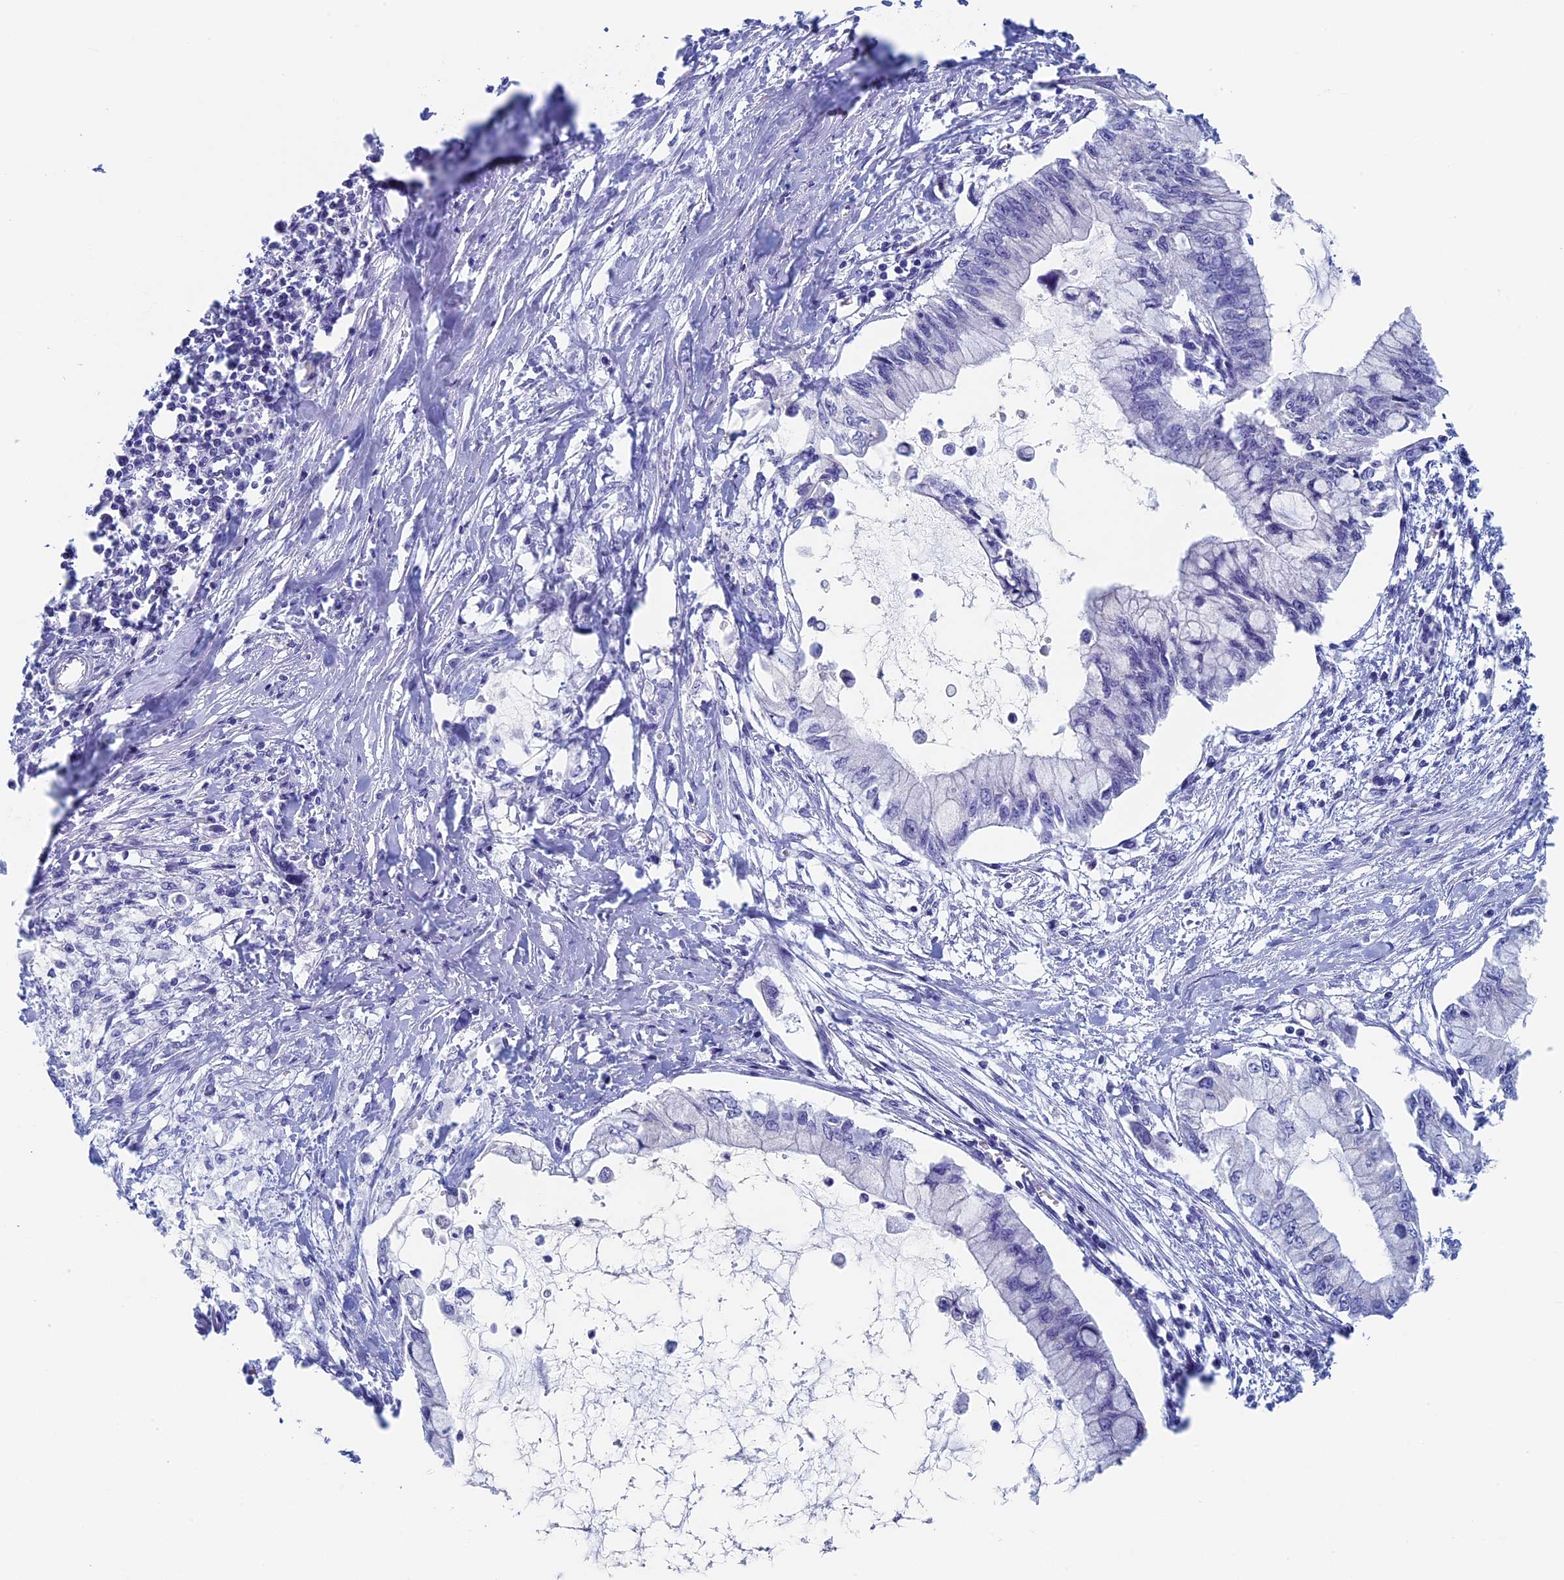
{"staining": {"intensity": "negative", "quantity": "none", "location": "none"}, "tissue": "pancreatic cancer", "cell_type": "Tumor cells", "image_type": "cancer", "snomed": [{"axis": "morphology", "description": "Adenocarcinoma, NOS"}, {"axis": "topography", "description": "Pancreas"}], "caption": "This photomicrograph is of pancreatic cancer (adenocarcinoma) stained with immunohistochemistry to label a protein in brown with the nuclei are counter-stained blue. There is no expression in tumor cells.", "gene": "MAGEB6", "patient": {"sex": "male", "age": 48}}